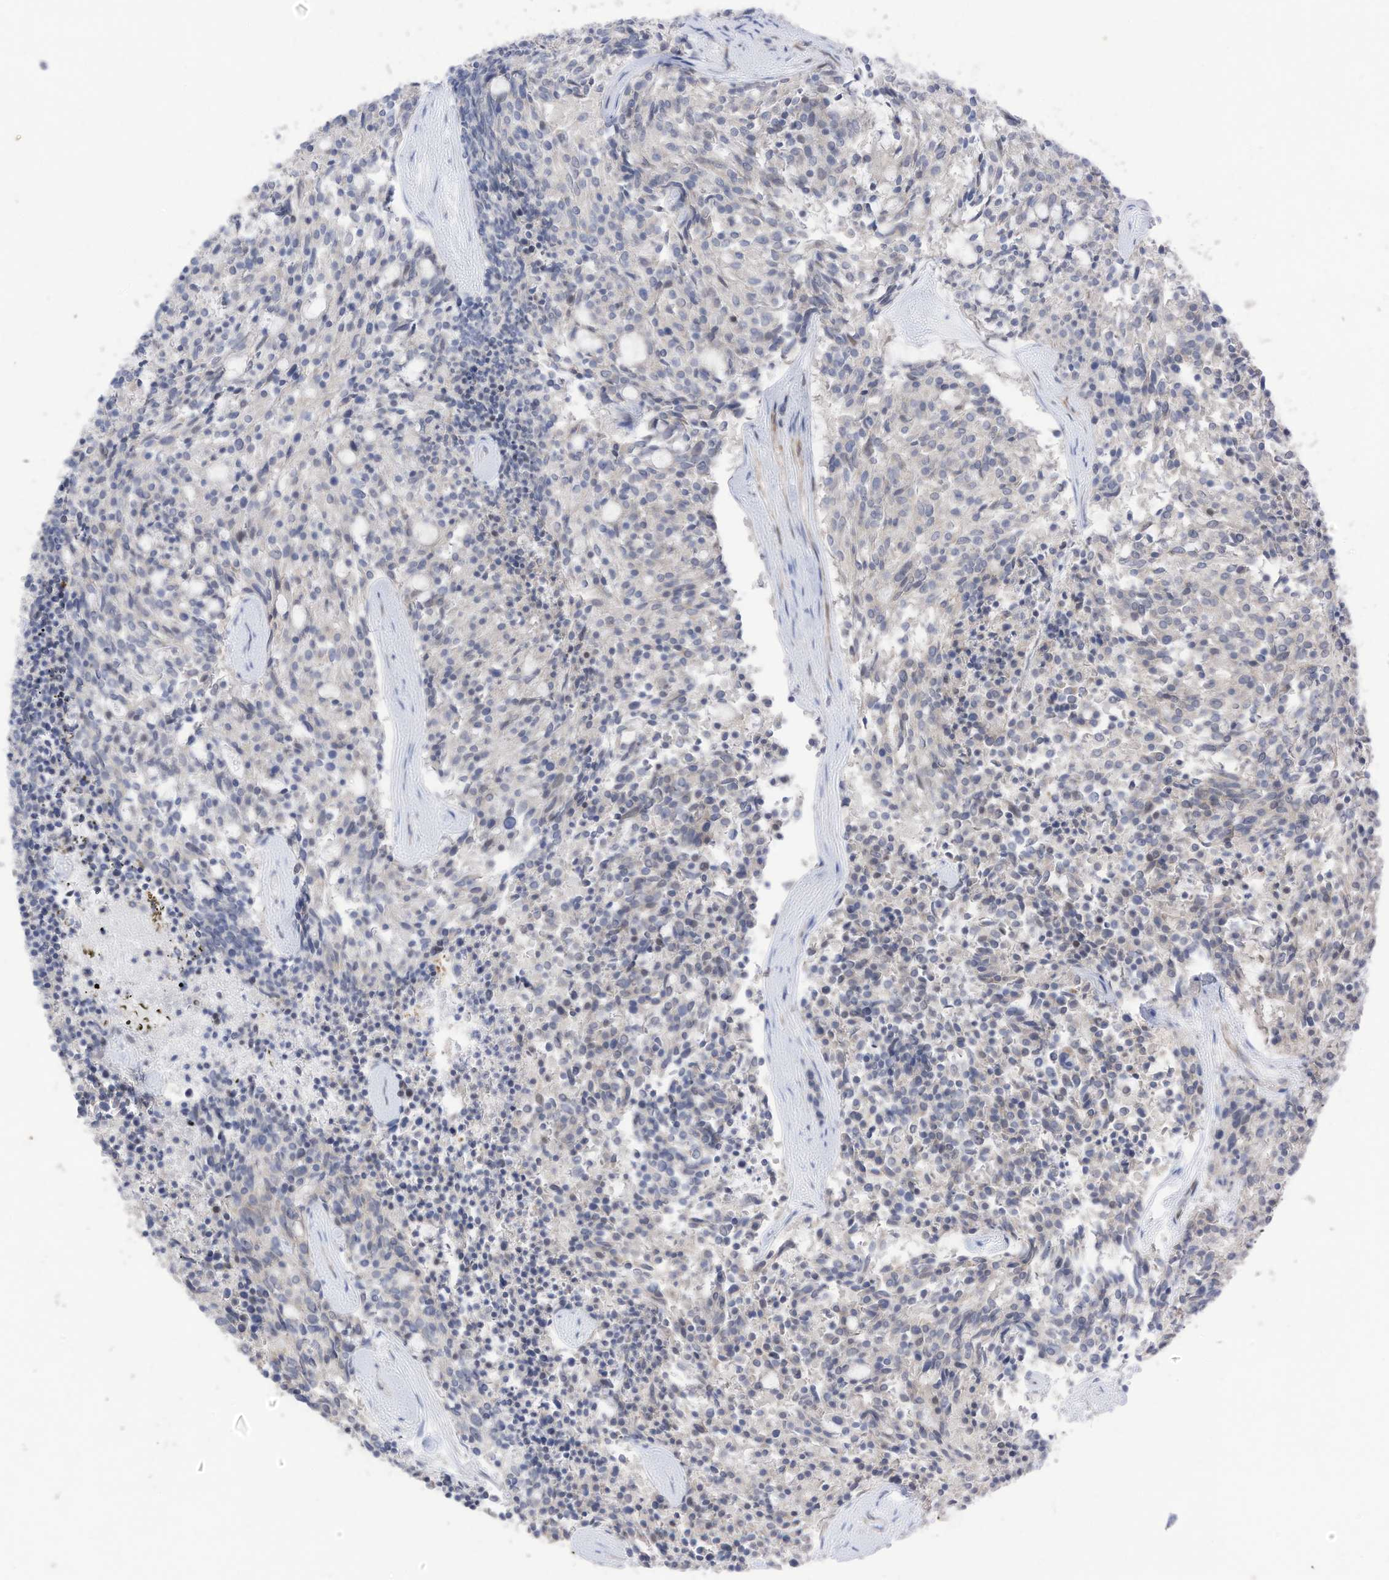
{"staining": {"intensity": "negative", "quantity": "none", "location": "none"}, "tissue": "carcinoid", "cell_type": "Tumor cells", "image_type": "cancer", "snomed": [{"axis": "morphology", "description": "Carcinoid, malignant, NOS"}, {"axis": "topography", "description": "Pancreas"}], "caption": "Immunohistochemistry histopathology image of malignant carcinoid stained for a protein (brown), which shows no expression in tumor cells. (DAB (3,3'-diaminobenzidine) immunohistochemistry, high magnification).", "gene": "RABL3", "patient": {"sex": "female", "age": 54}}